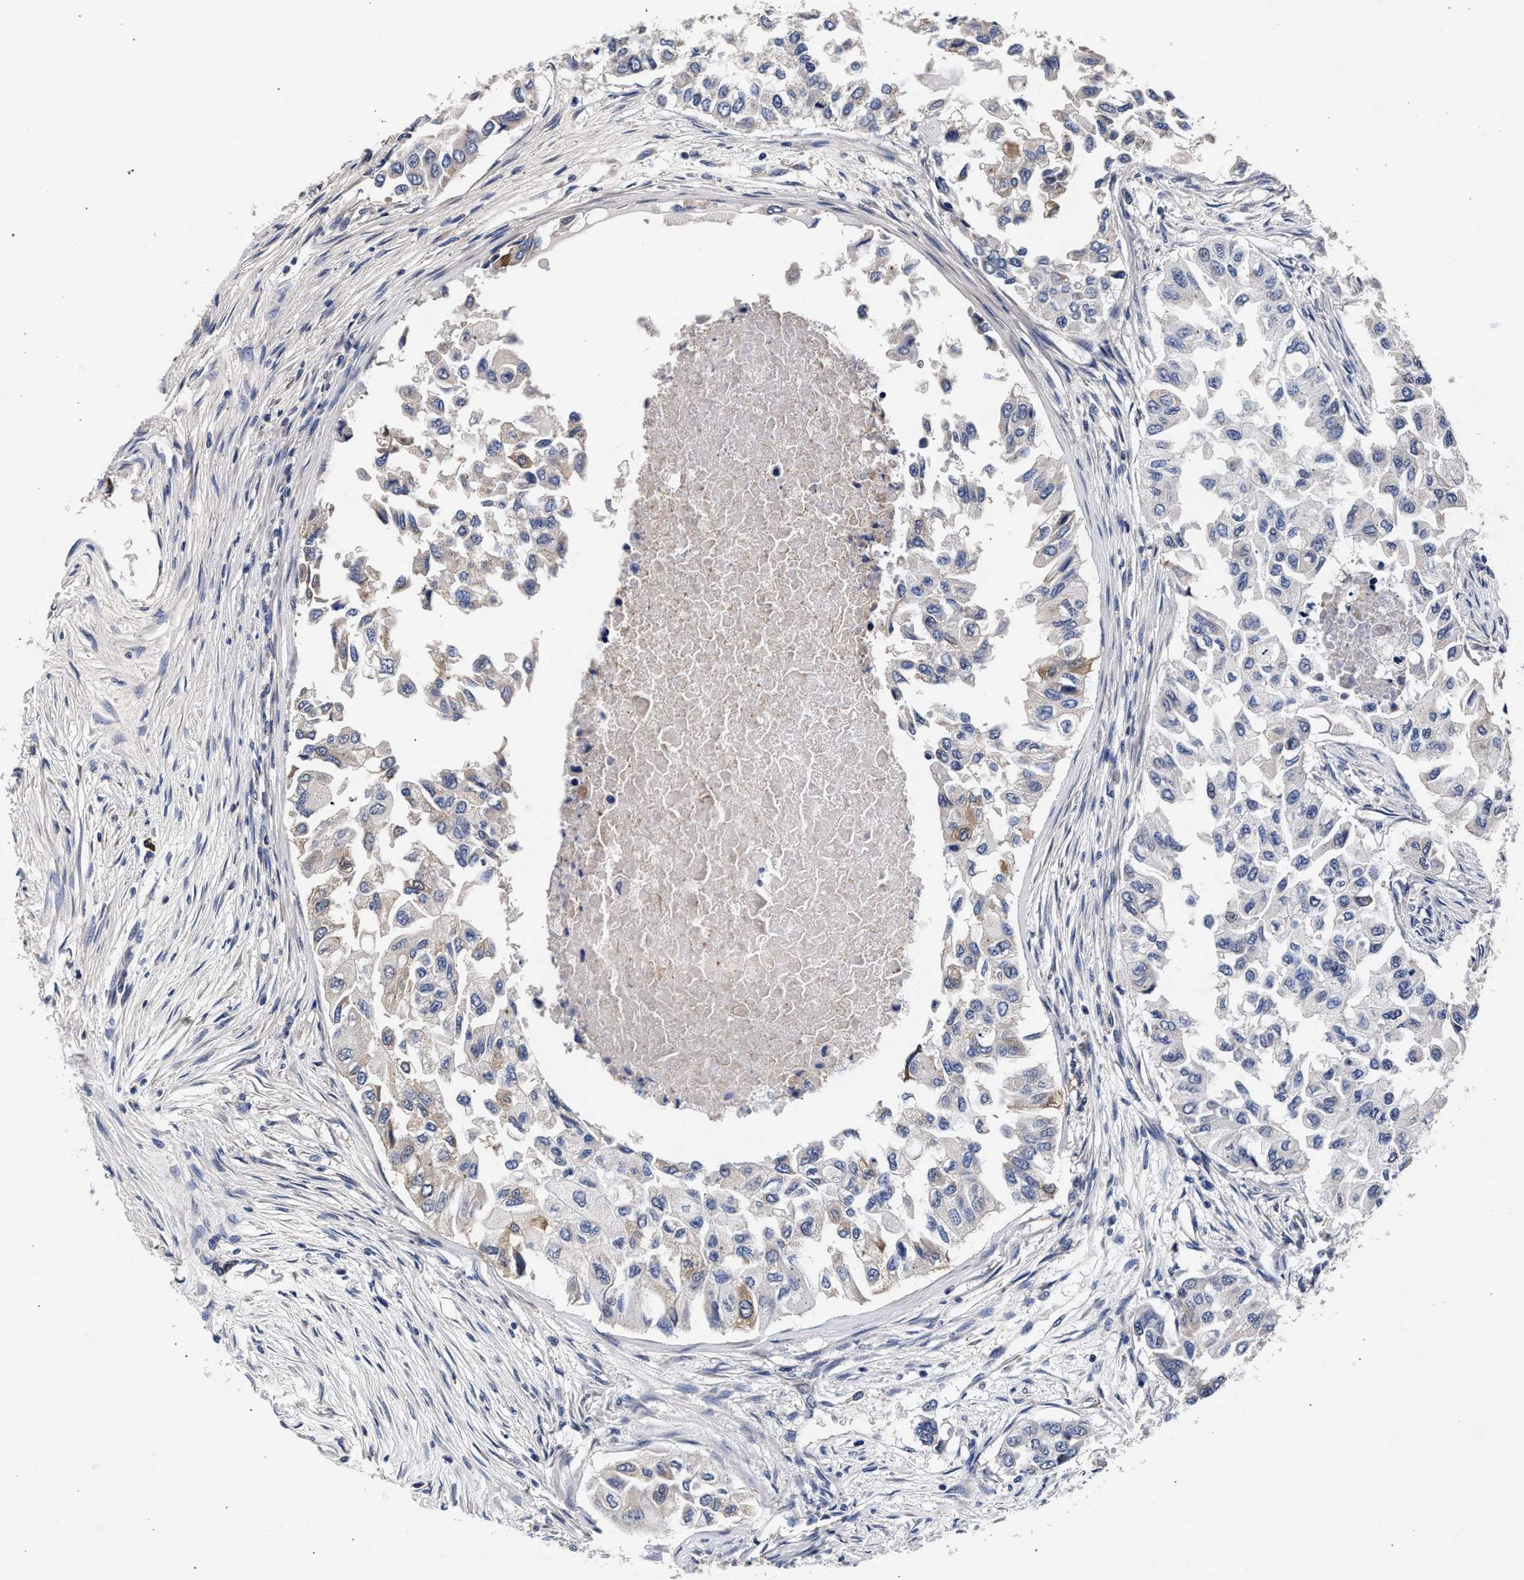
{"staining": {"intensity": "weak", "quantity": "<25%", "location": "cytoplasmic/membranous"}, "tissue": "breast cancer", "cell_type": "Tumor cells", "image_type": "cancer", "snomed": [{"axis": "morphology", "description": "Normal tissue, NOS"}, {"axis": "morphology", "description": "Duct carcinoma"}, {"axis": "topography", "description": "Breast"}], "caption": "An immunohistochemistry image of intraductal carcinoma (breast) is shown. There is no staining in tumor cells of intraductal carcinoma (breast).", "gene": "CFAP95", "patient": {"sex": "female", "age": 49}}